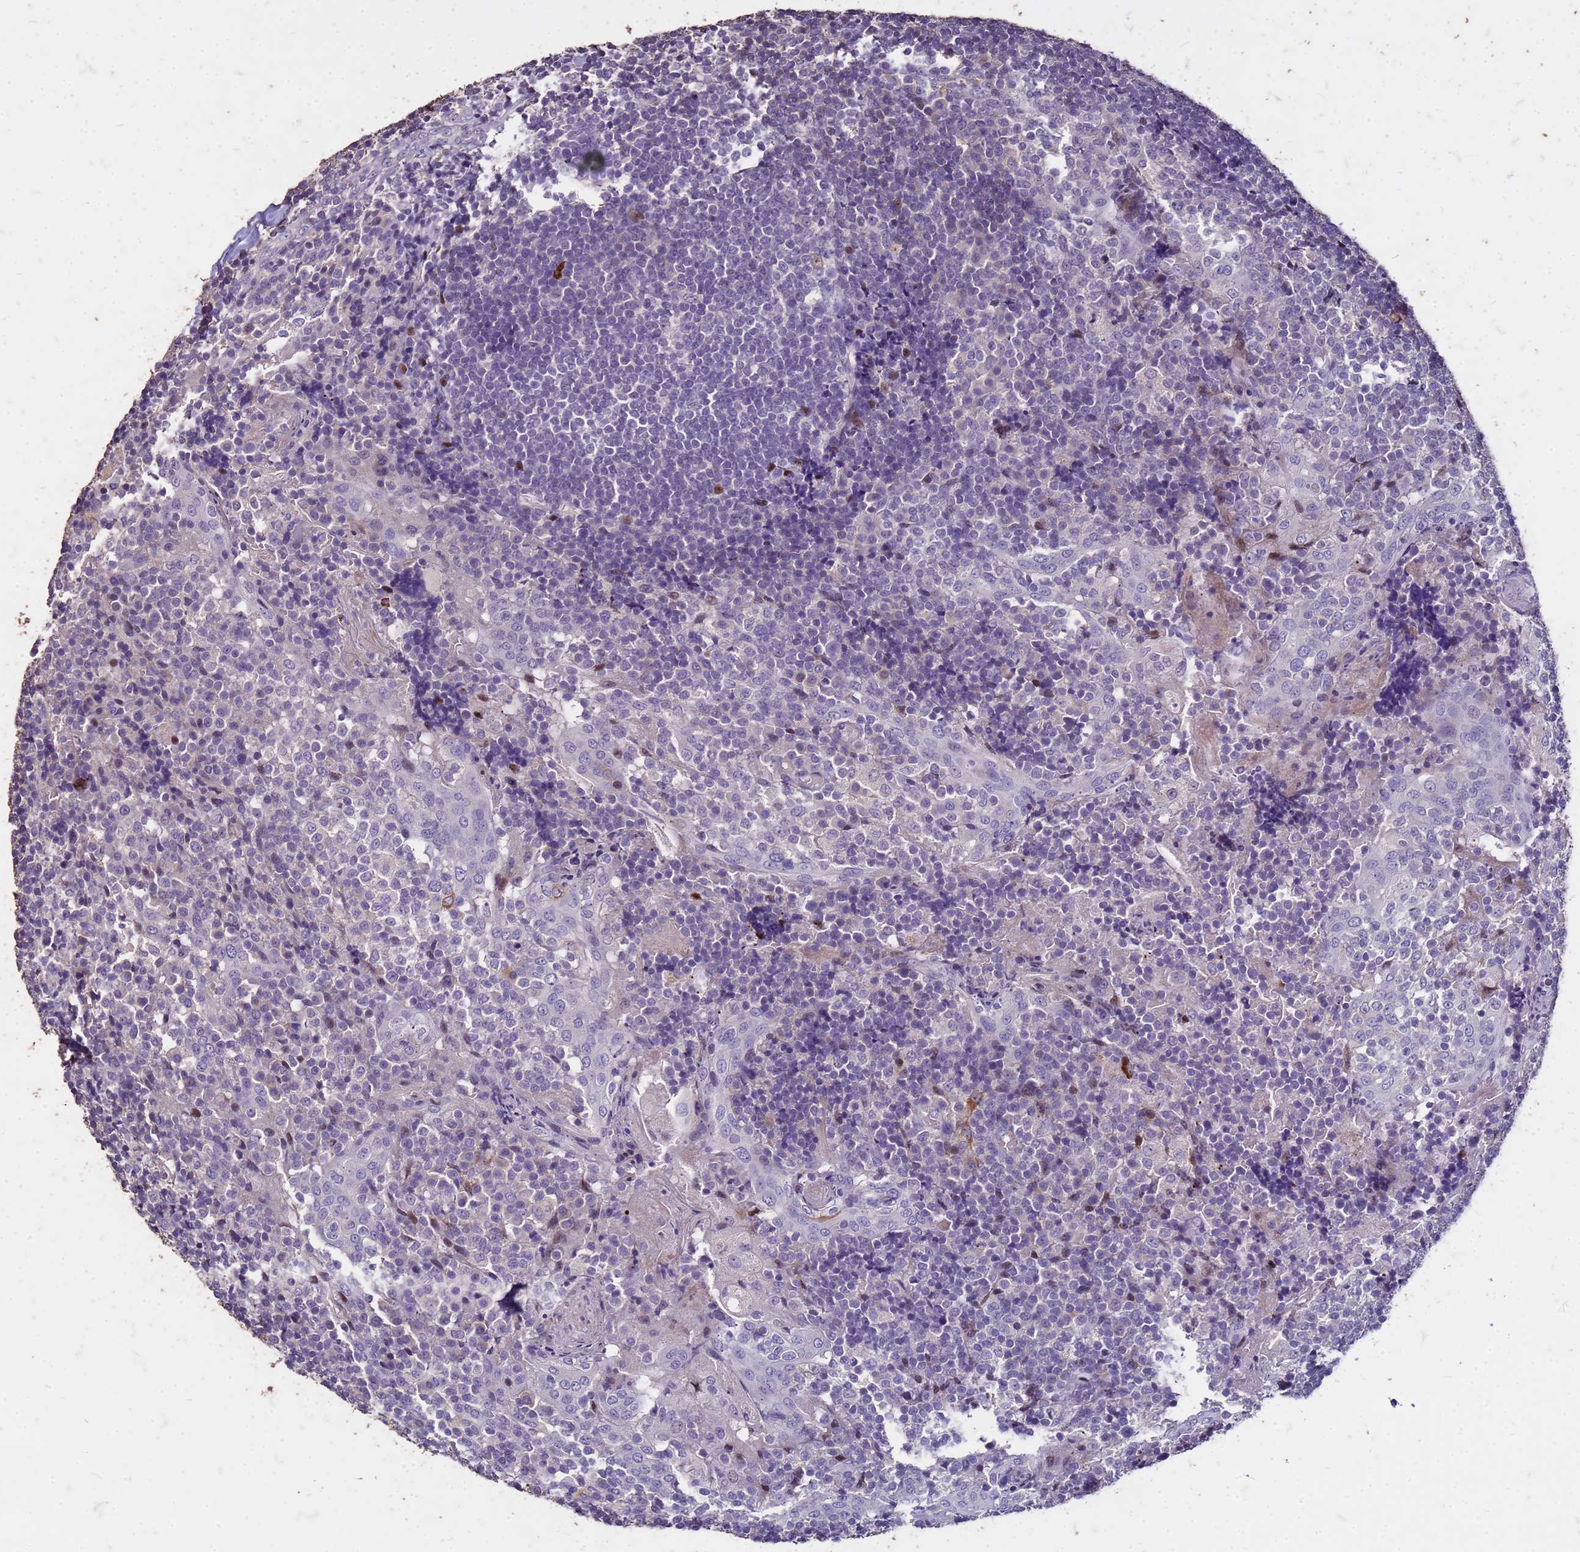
{"staining": {"intensity": "weak", "quantity": "<25%", "location": "nuclear"}, "tissue": "tonsil", "cell_type": "Germinal center cells", "image_type": "normal", "snomed": [{"axis": "morphology", "description": "Normal tissue, NOS"}, {"axis": "topography", "description": "Tonsil"}], "caption": "Histopathology image shows no significant protein positivity in germinal center cells of normal tonsil. Nuclei are stained in blue.", "gene": "FAM184B", "patient": {"sex": "female", "age": 19}}